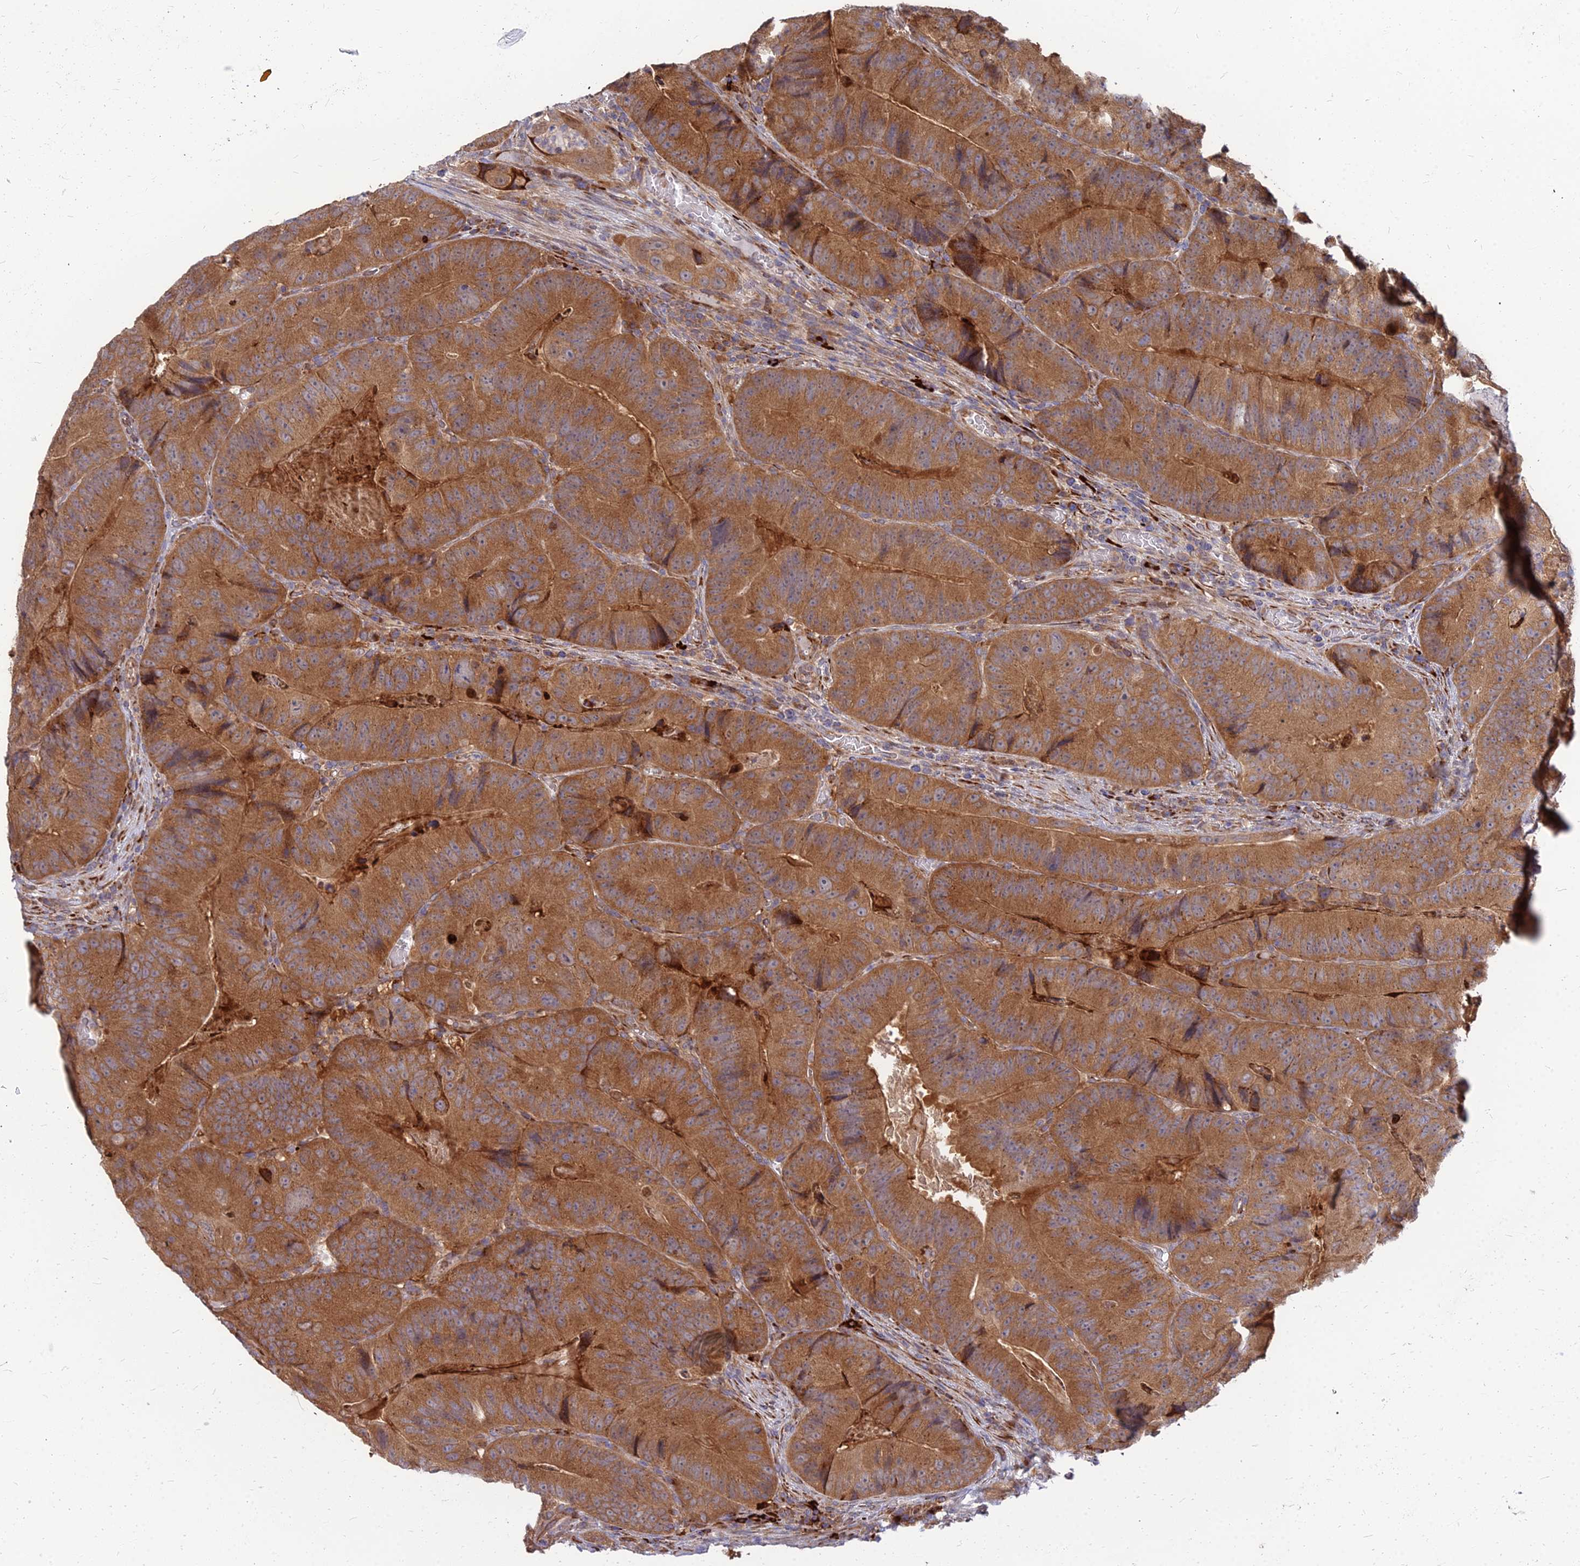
{"staining": {"intensity": "moderate", "quantity": ">75%", "location": "cytoplasmic/membranous"}, "tissue": "colorectal cancer", "cell_type": "Tumor cells", "image_type": "cancer", "snomed": [{"axis": "morphology", "description": "Adenocarcinoma, NOS"}, {"axis": "topography", "description": "Colon"}], "caption": "Colorectal cancer stained with a brown dye demonstrates moderate cytoplasmic/membranous positive staining in approximately >75% of tumor cells.", "gene": "CCT6B", "patient": {"sex": "female", "age": 86}}